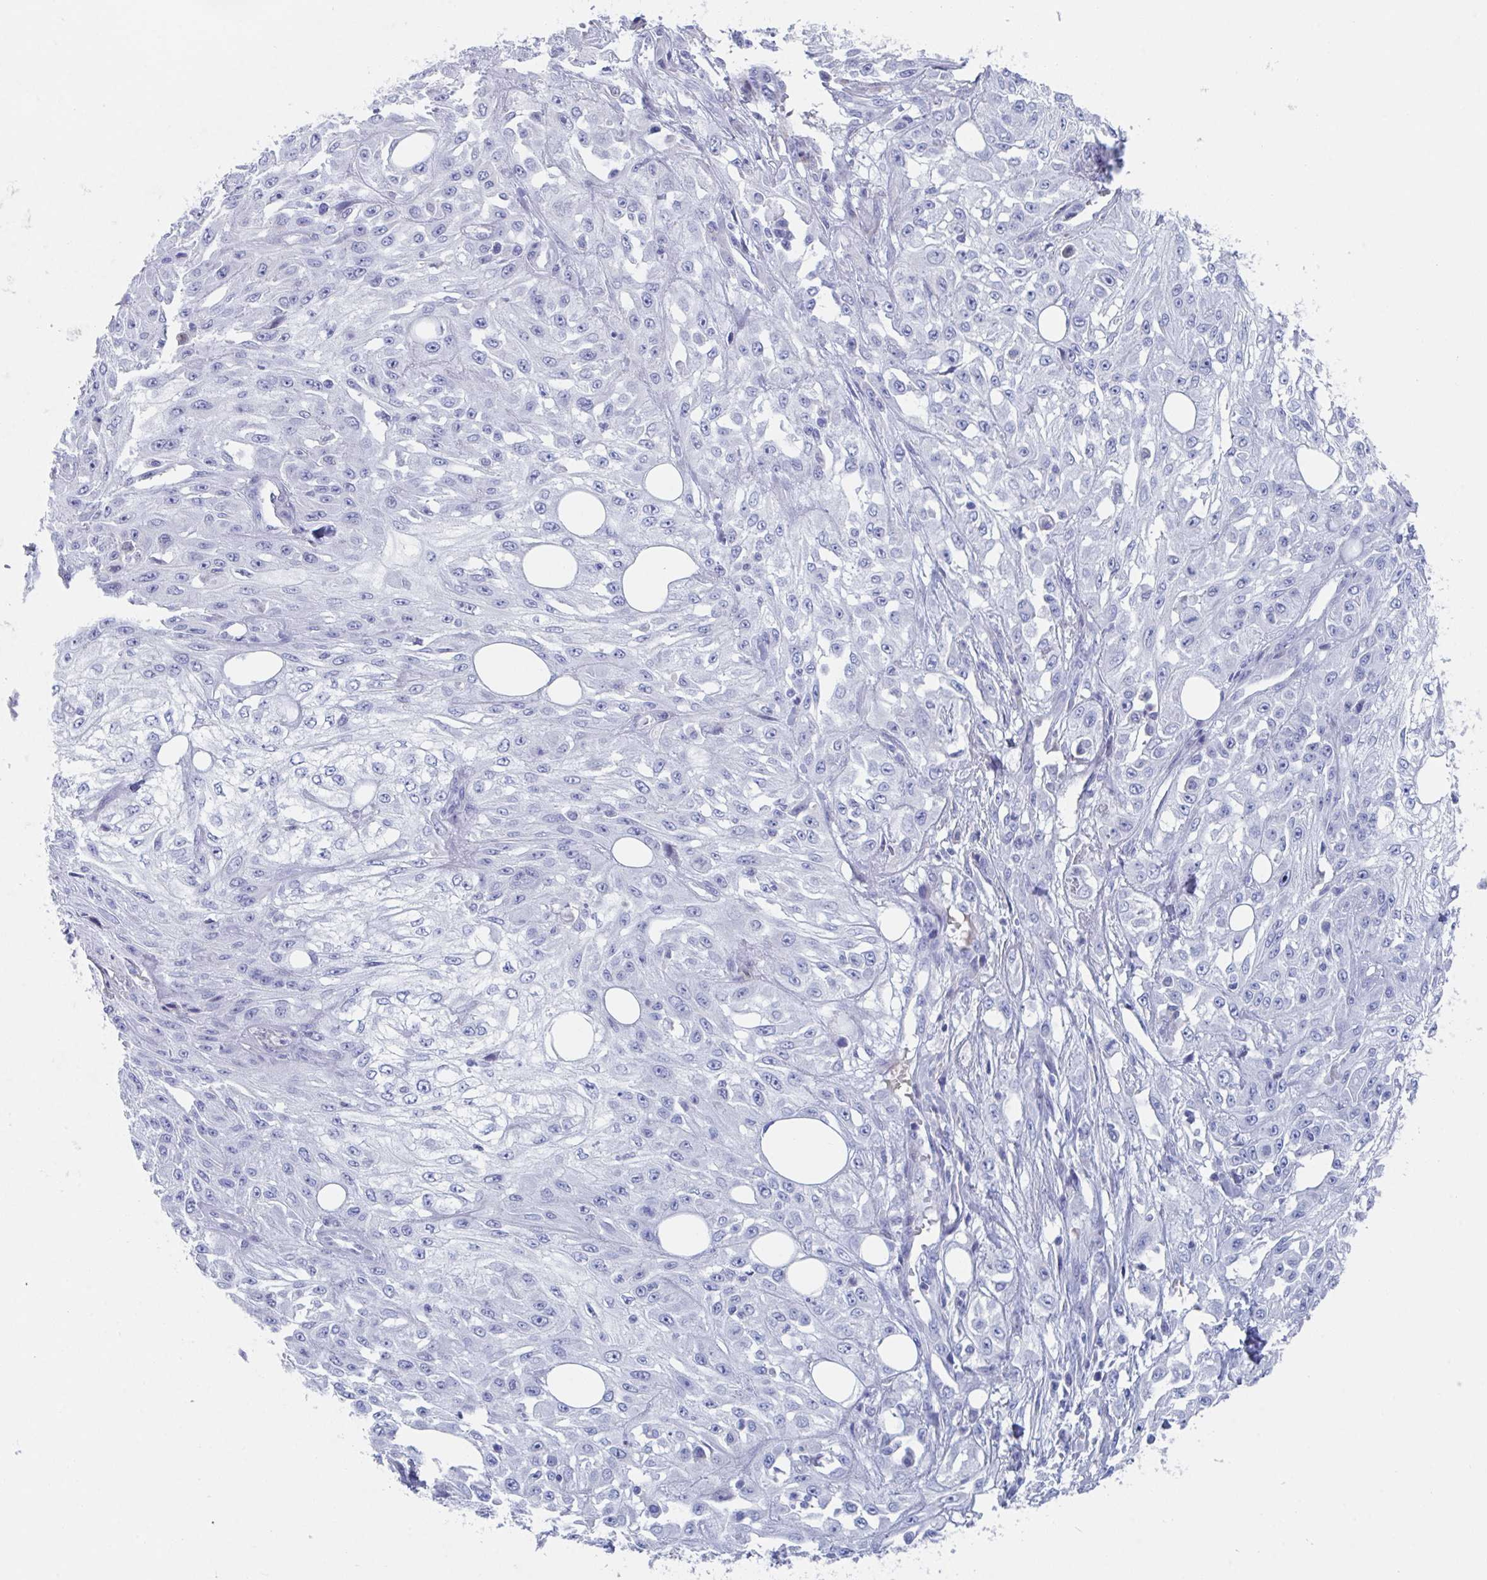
{"staining": {"intensity": "negative", "quantity": "none", "location": "none"}, "tissue": "skin cancer", "cell_type": "Tumor cells", "image_type": "cancer", "snomed": [{"axis": "morphology", "description": "Squamous cell carcinoma, NOS"}, {"axis": "morphology", "description": "Squamous cell carcinoma, metastatic, NOS"}, {"axis": "topography", "description": "Skin"}, {"axis": "topography", "description": "Lymph node"}], "caption": "Tumor cells are negative for brown protein staining in skin cancer (metastatic squamous cell carcinoma).", "gene": "NT5C3B", "patient": {"sex": "male", "age": 75}}